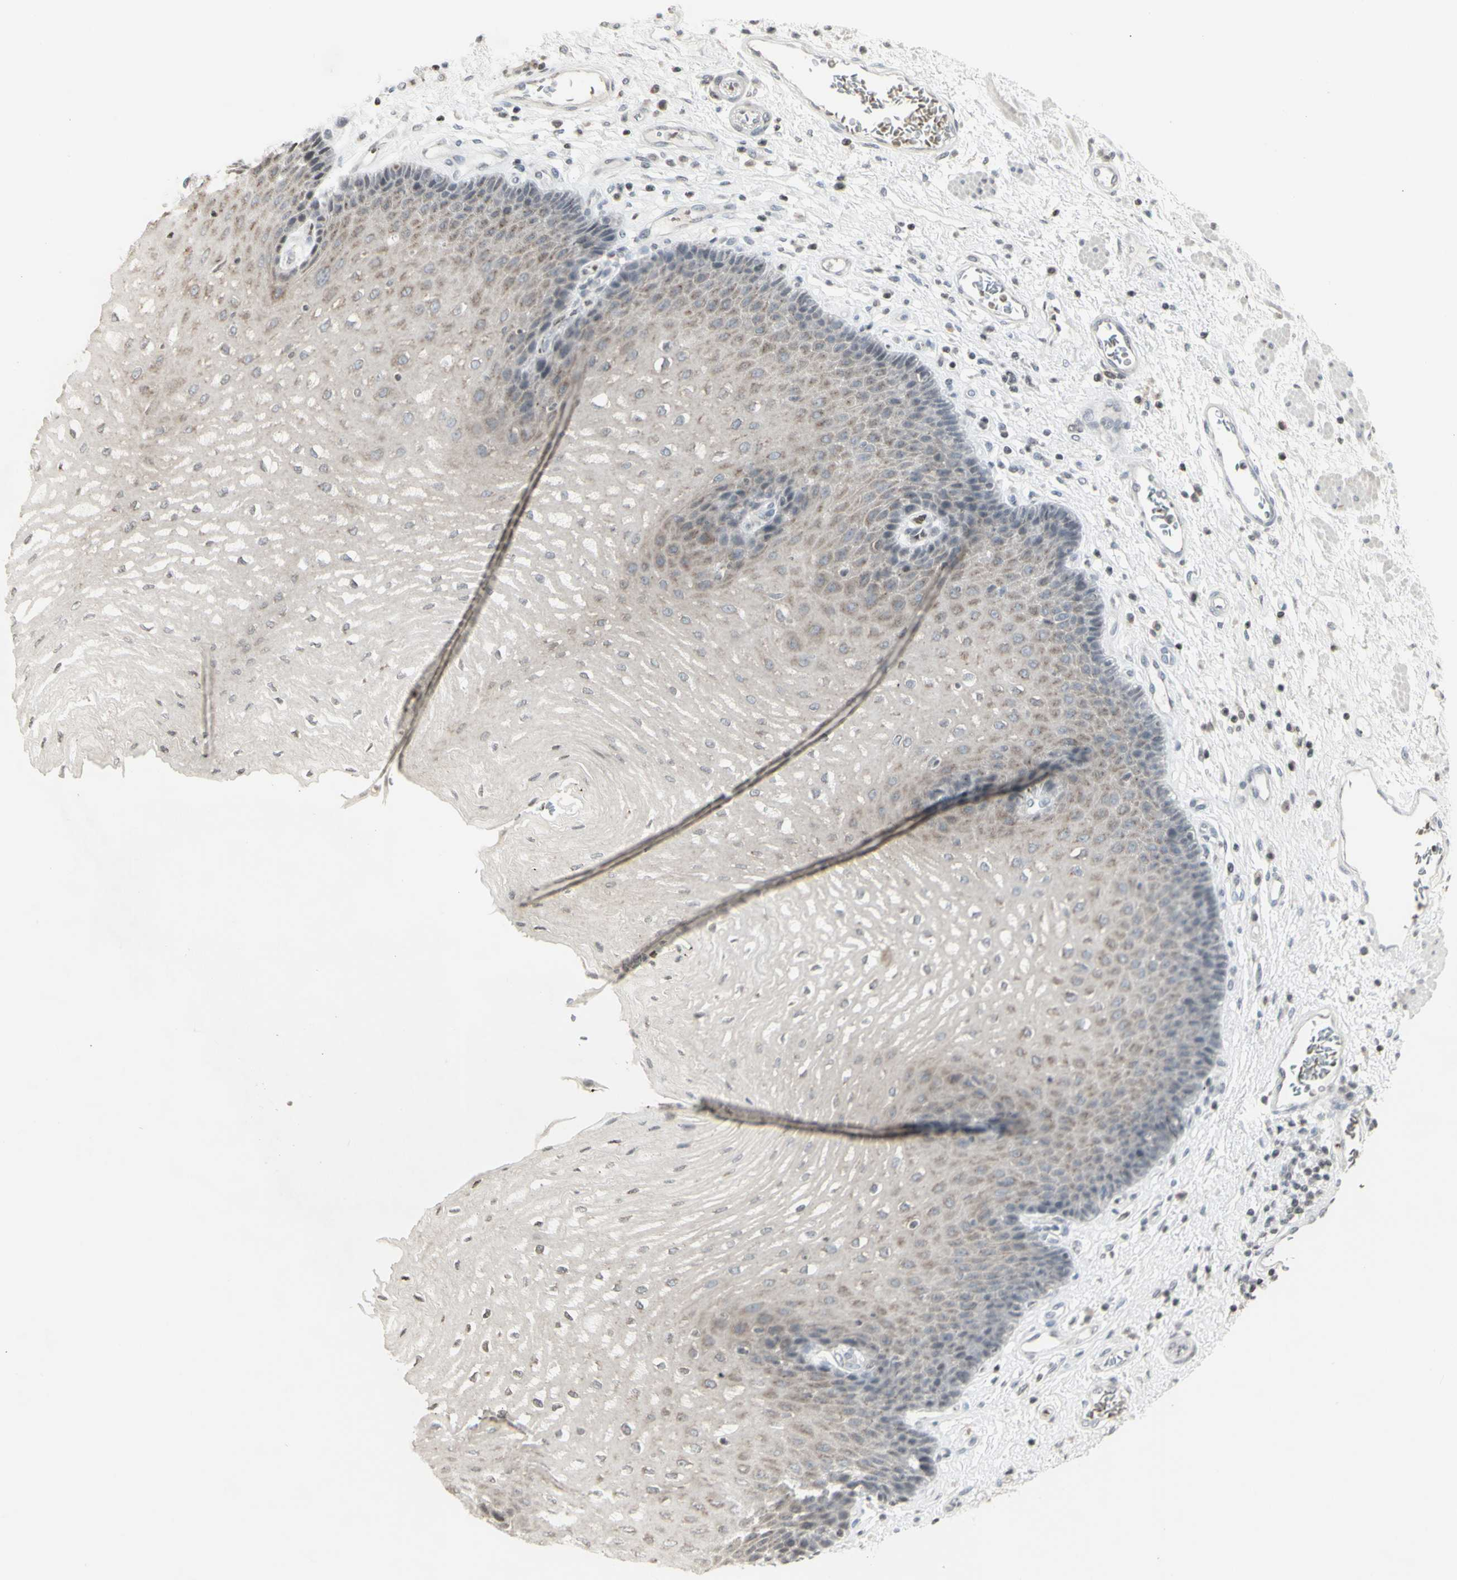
{"staining": {"intensity": "weak", "quantity": "<25%", "location": "cytoplasmic/membranous"}, "tissue": "esophagus", "cell_type": "Squamous epithelial cells", "image_type": "normal", "snomed": [{"axis": "morphology", "description": "Normal tissue, NOS"}, {"axis": "topography", "description": "Esophagus"}], "caption": "A photomicrograph of esophagus stained for a protein demonstrates no brown staining in squamous epithelial cells.", "gene": "MUC5AC", "patient": {"sex": "male", "age": 54}}